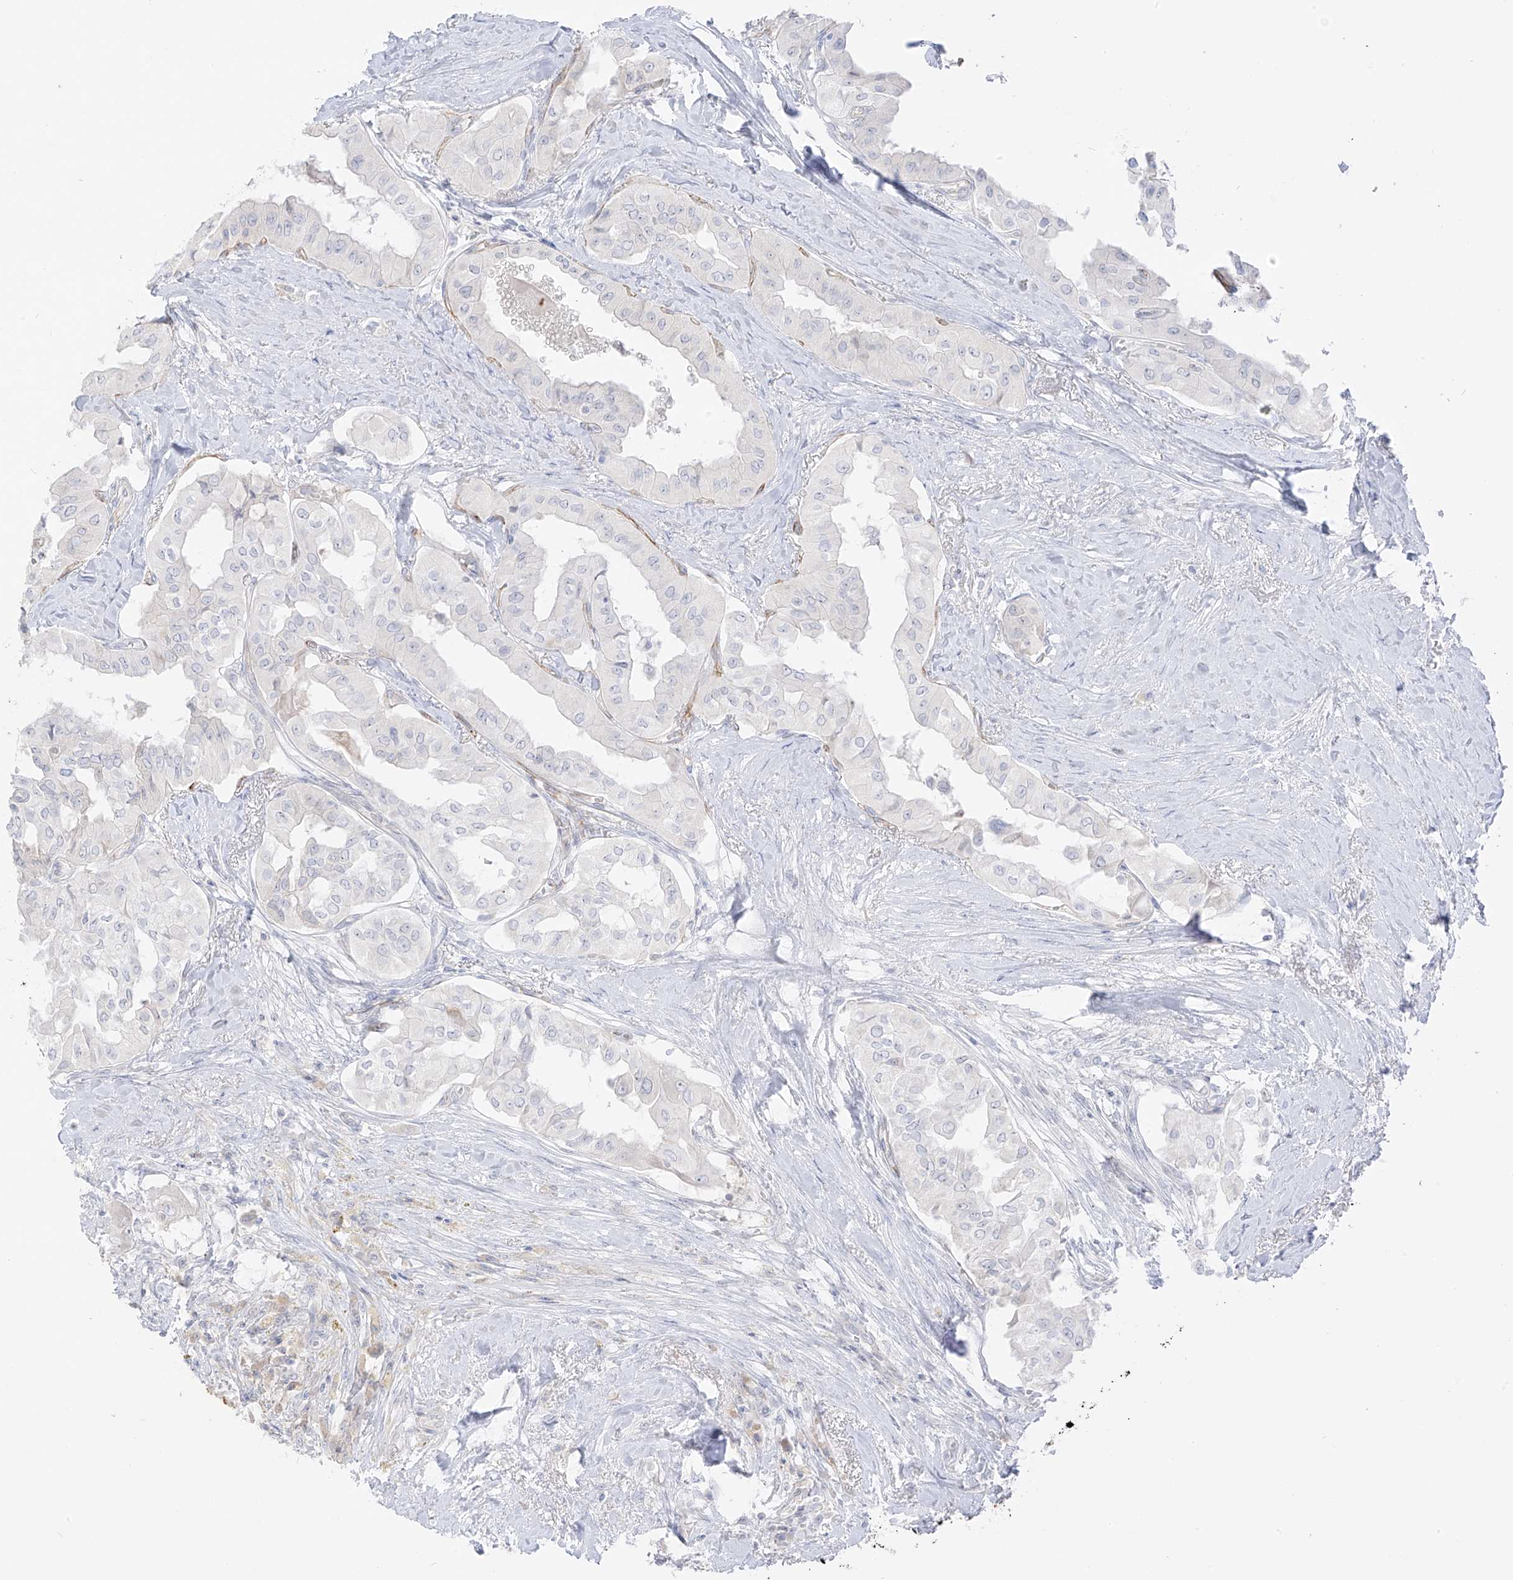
{"staining": {"intensity": "negative", "quantity": "none", "location": "none"}, "tissue": "thyroid cancer", "cell_type": "Tumor cells", "image_type": "cancer", "snomed": [{"axis": "morphology", "description": "Papillary adenocarcinoma, NOS"}, {"axis": "topography", "description": "Thyroid gland"}], "caption": "Immunohistochemistry (IHC) of thyroid papillary adenocarcinoma demonstrates no staining in tumor cells. Nuclei are stained in blue.", "gene": "C11orf87", "patient": {"sex": "female", "age": 59}}